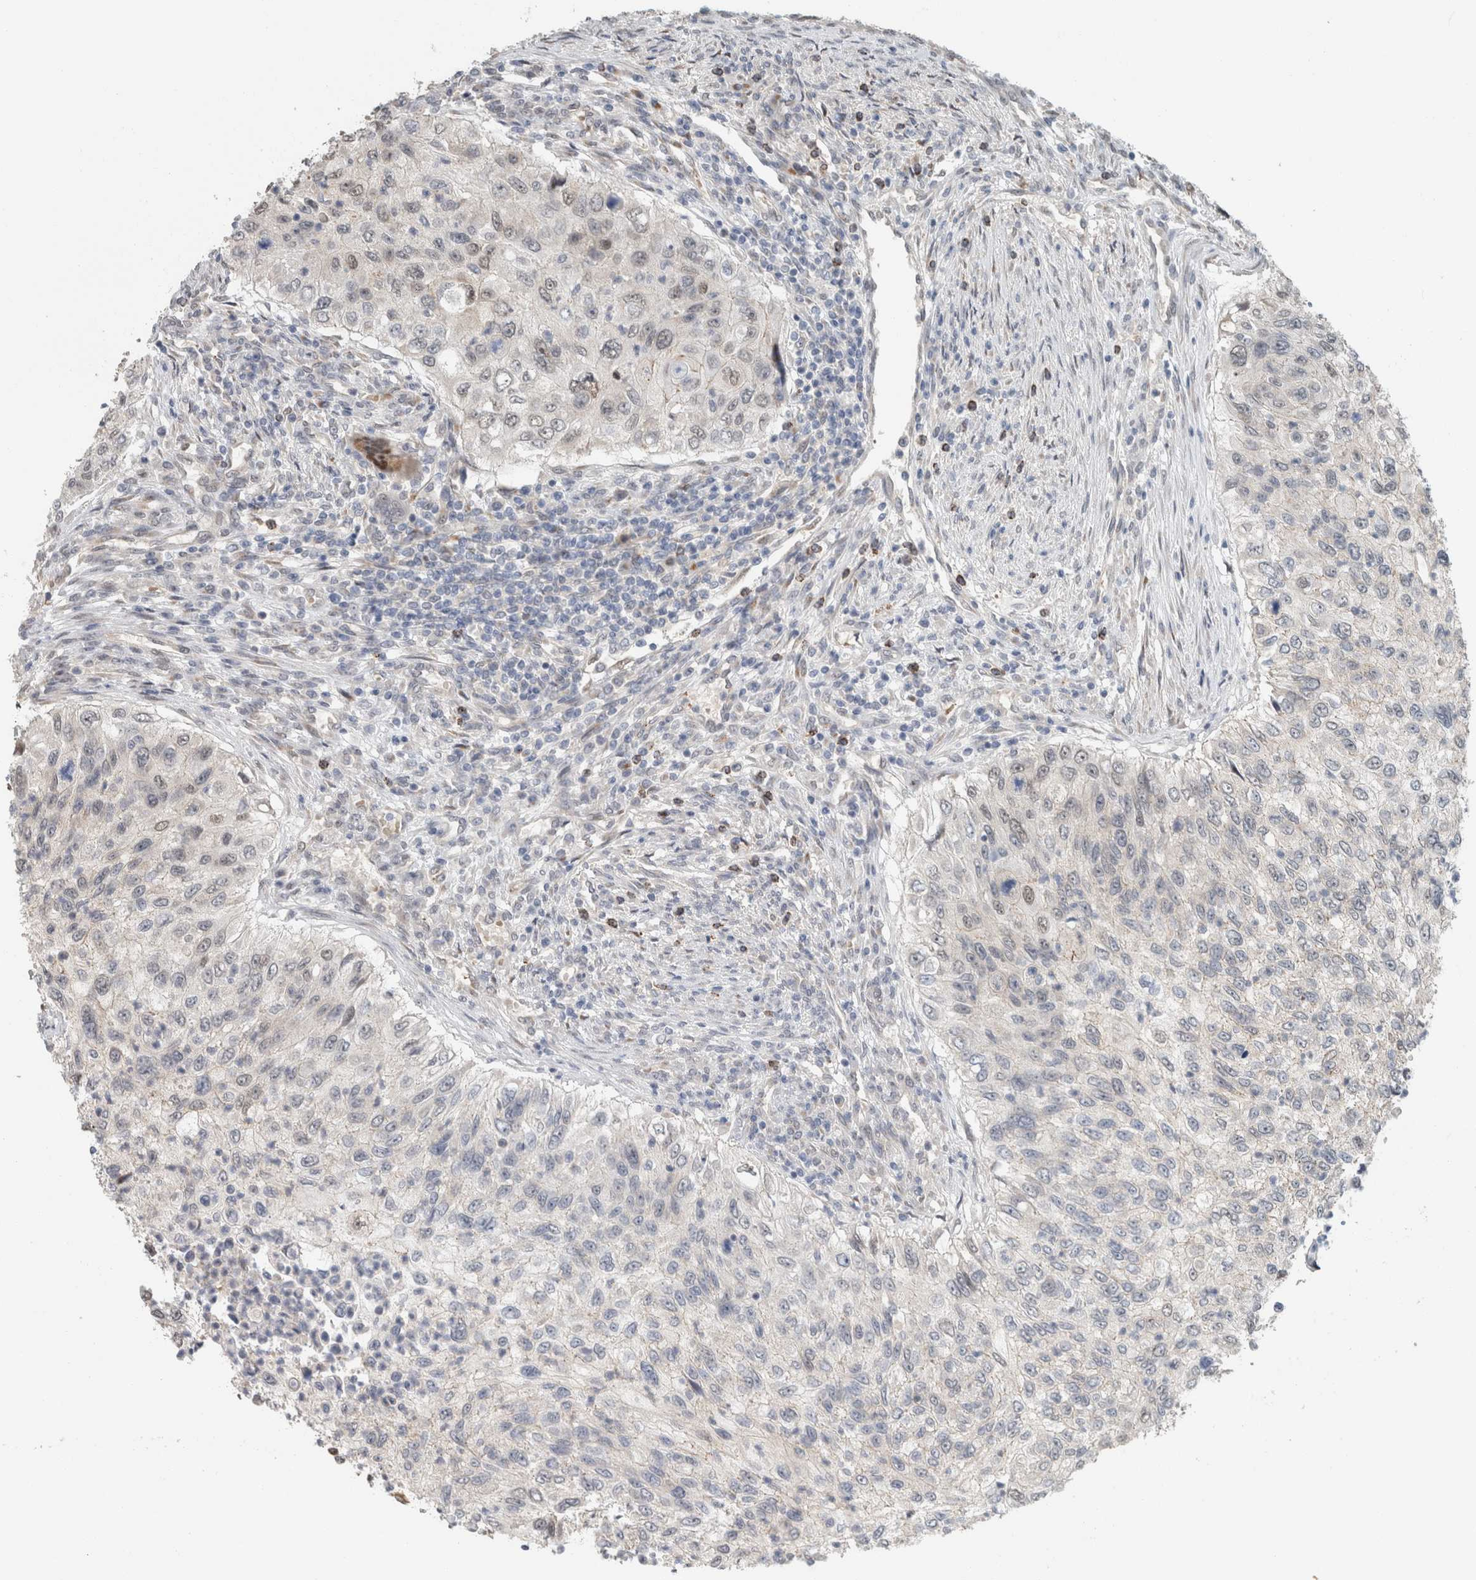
{"staining": {"intensity": "negative", "quantity": "none", "location": "none"}, "tissue": "urothelial cancer", "cell_type": "Tumor cells", "image_type": "cancer", "snomed": [{"axis": "morphology", "description": "Urothelial carcinoma, High grade"}, {"axis": "topography", "description": "Urinary bladder"}], "caption": "This is an immunohistochemistry photomicrograph of human high-grade urothelial carcinoma. There is no positivity in tumor cells.", "gene": "CRAT", "patient": {"sex": "female", "age": 60}}